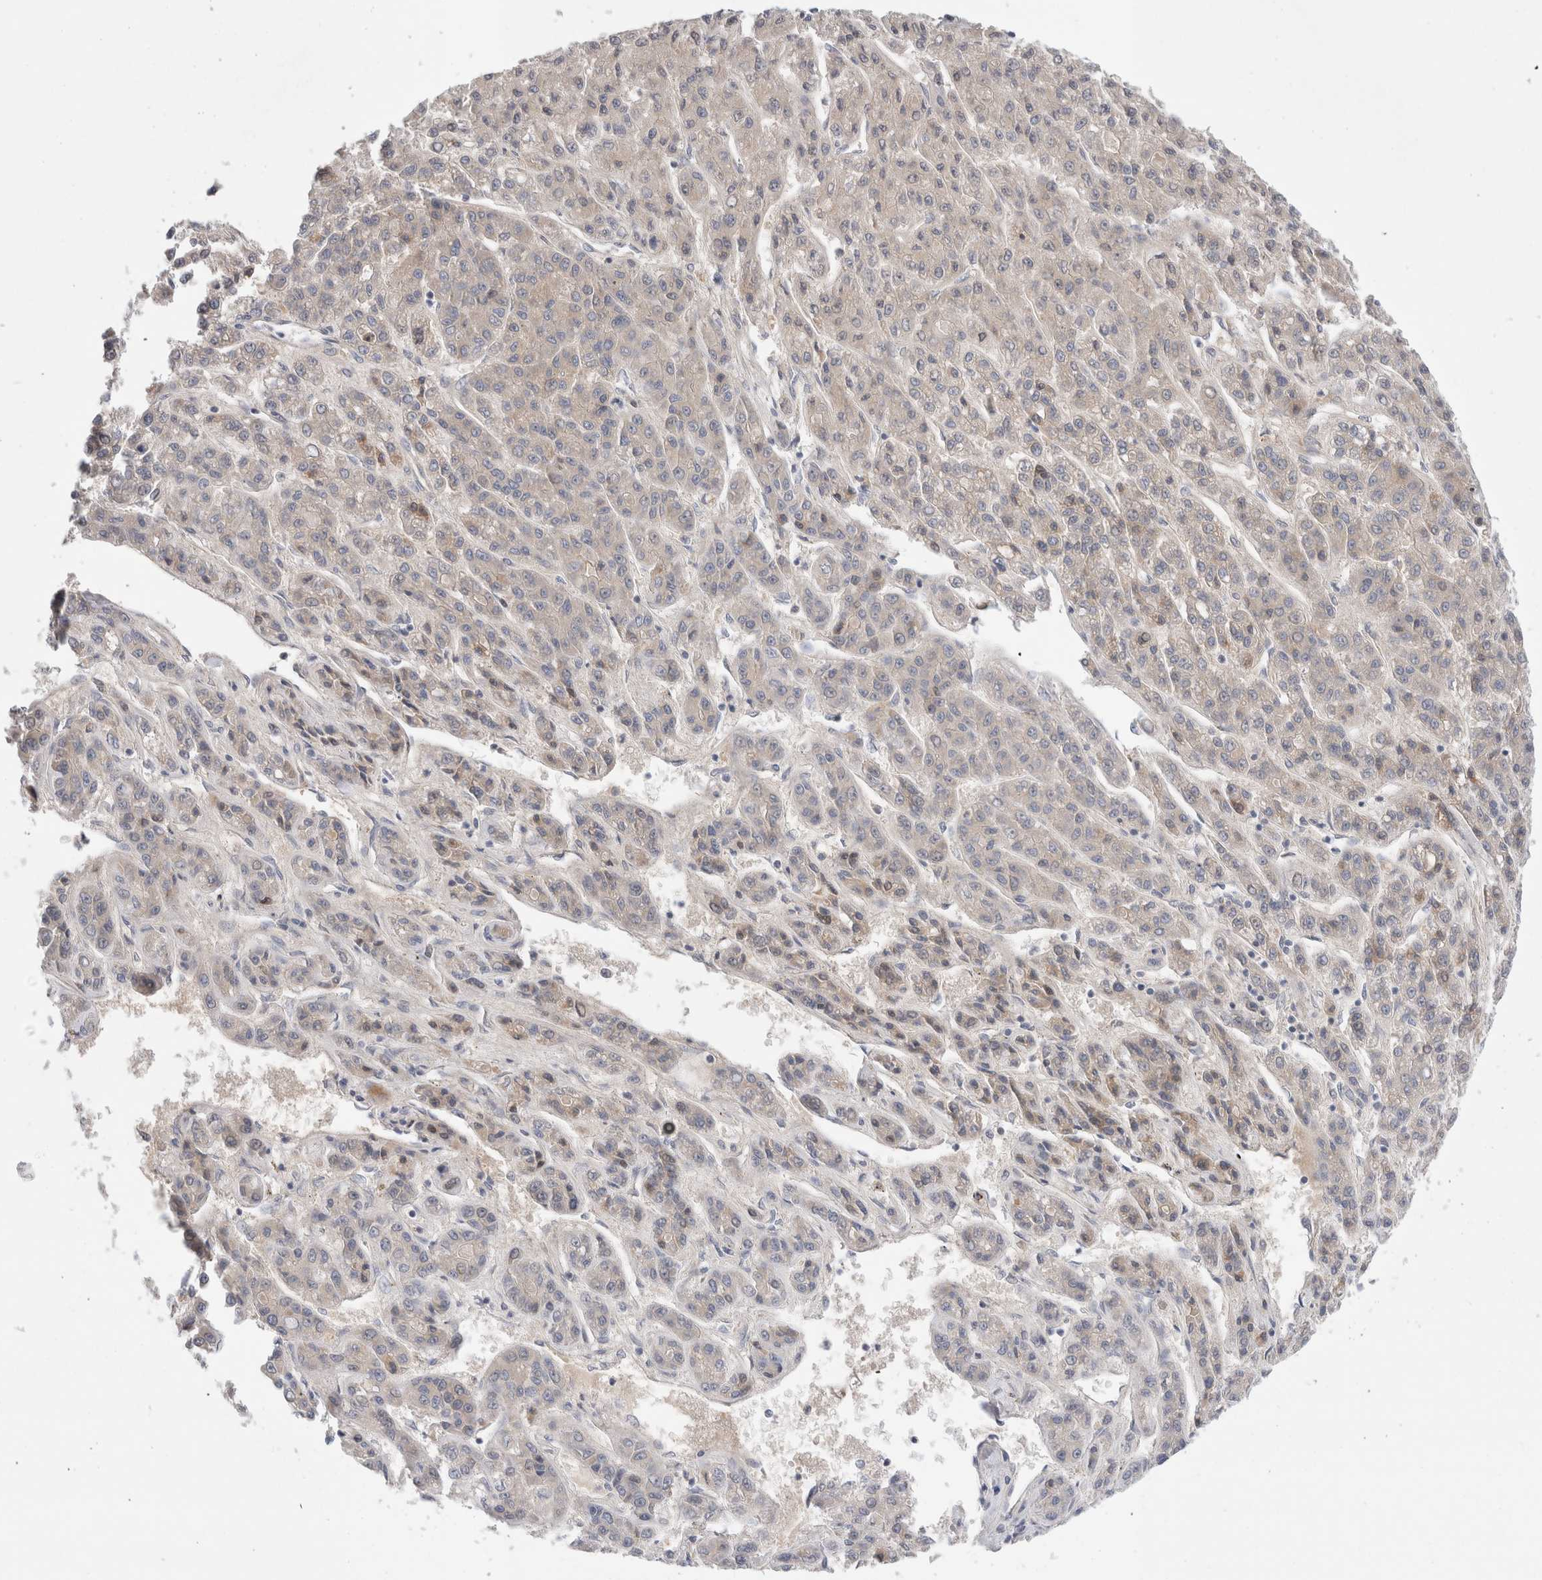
{"staining": {"intensity": "weak", "quantity": "25%-75%", "location": "cytoplasmic/membranous"}, "tissue": "liver cancer", "cell_type": "Tumor cells", "image_type": "cancer", "snomed": [{"axis": "morphology", "description": "Carcinoma, Hepatocellular, NOS"}, {"axis": "topography", "description": "Liver"}], "caption": "Weak cytoplasmic/membranous protein positivity is appreciated in about 25%-75% of tumor cells in liver cancer (hepatocellular carcinoma). The staining was performed using DAB, with brown indicating positive protein expression. Nuclei are stained blue with hematoxylin.", "gene": "ECHDC2", "patient": {"sex": "male", "age": 70}}